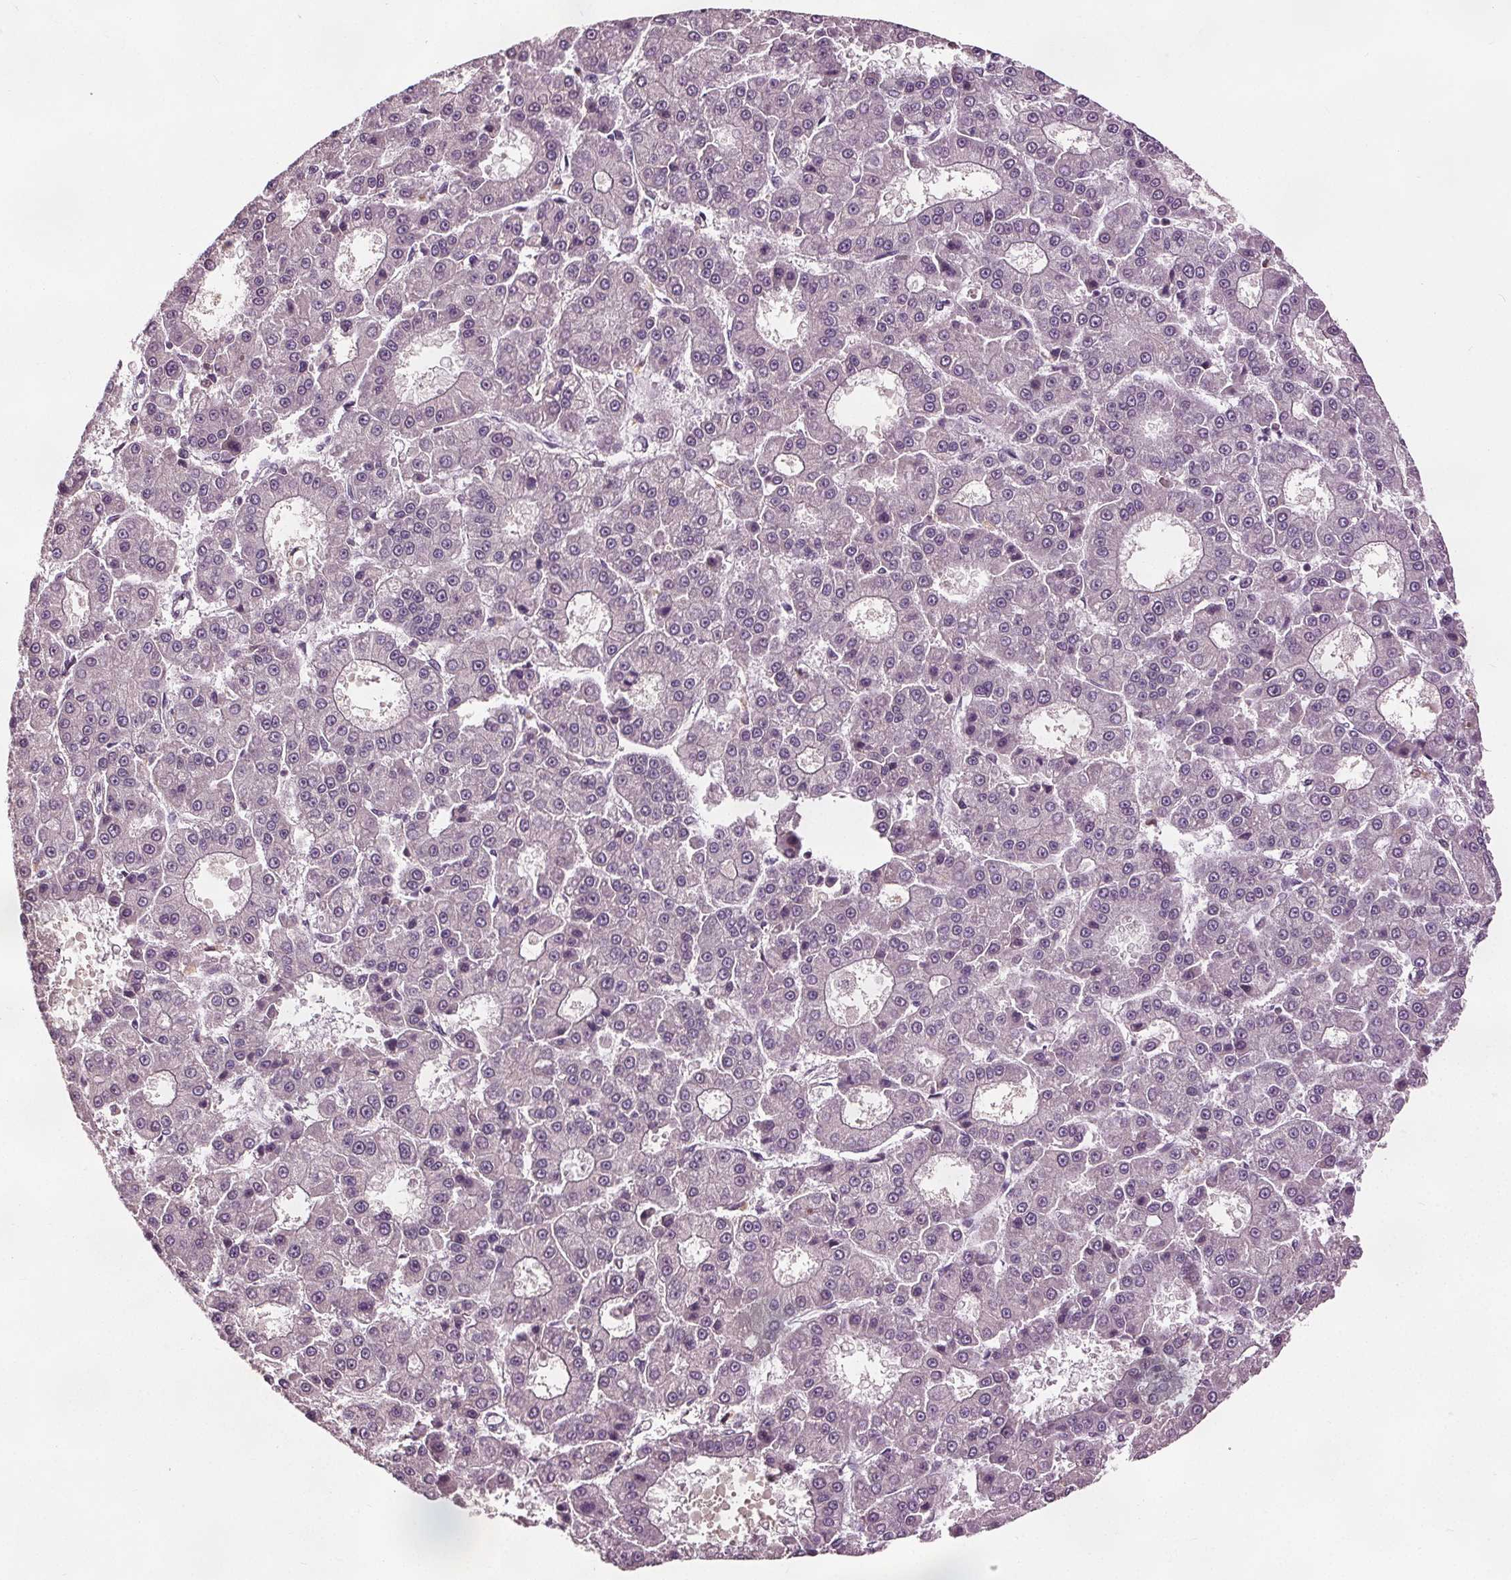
{"staining": {"intensity": "negative", "quantity": "none", "location": "none"}, "tissue": "liver cancer", "cell_type": "Tumor cells", "image_type": "cancer", "snomed": [{"axis": "morphology", "description": "Carcinoma, Hepatocellular, NOS"}, {"axis": "topography", "description": "Liver"}], "caption": "IHC photomicrograph of human hepatocellular carcinoma (liver) stained for a protein (brown), which exhibits no staining in tumor cells. Nuclei are stained in blue.", "gene": "DDX11", "patient": {"sex": "male", "age": 70}}